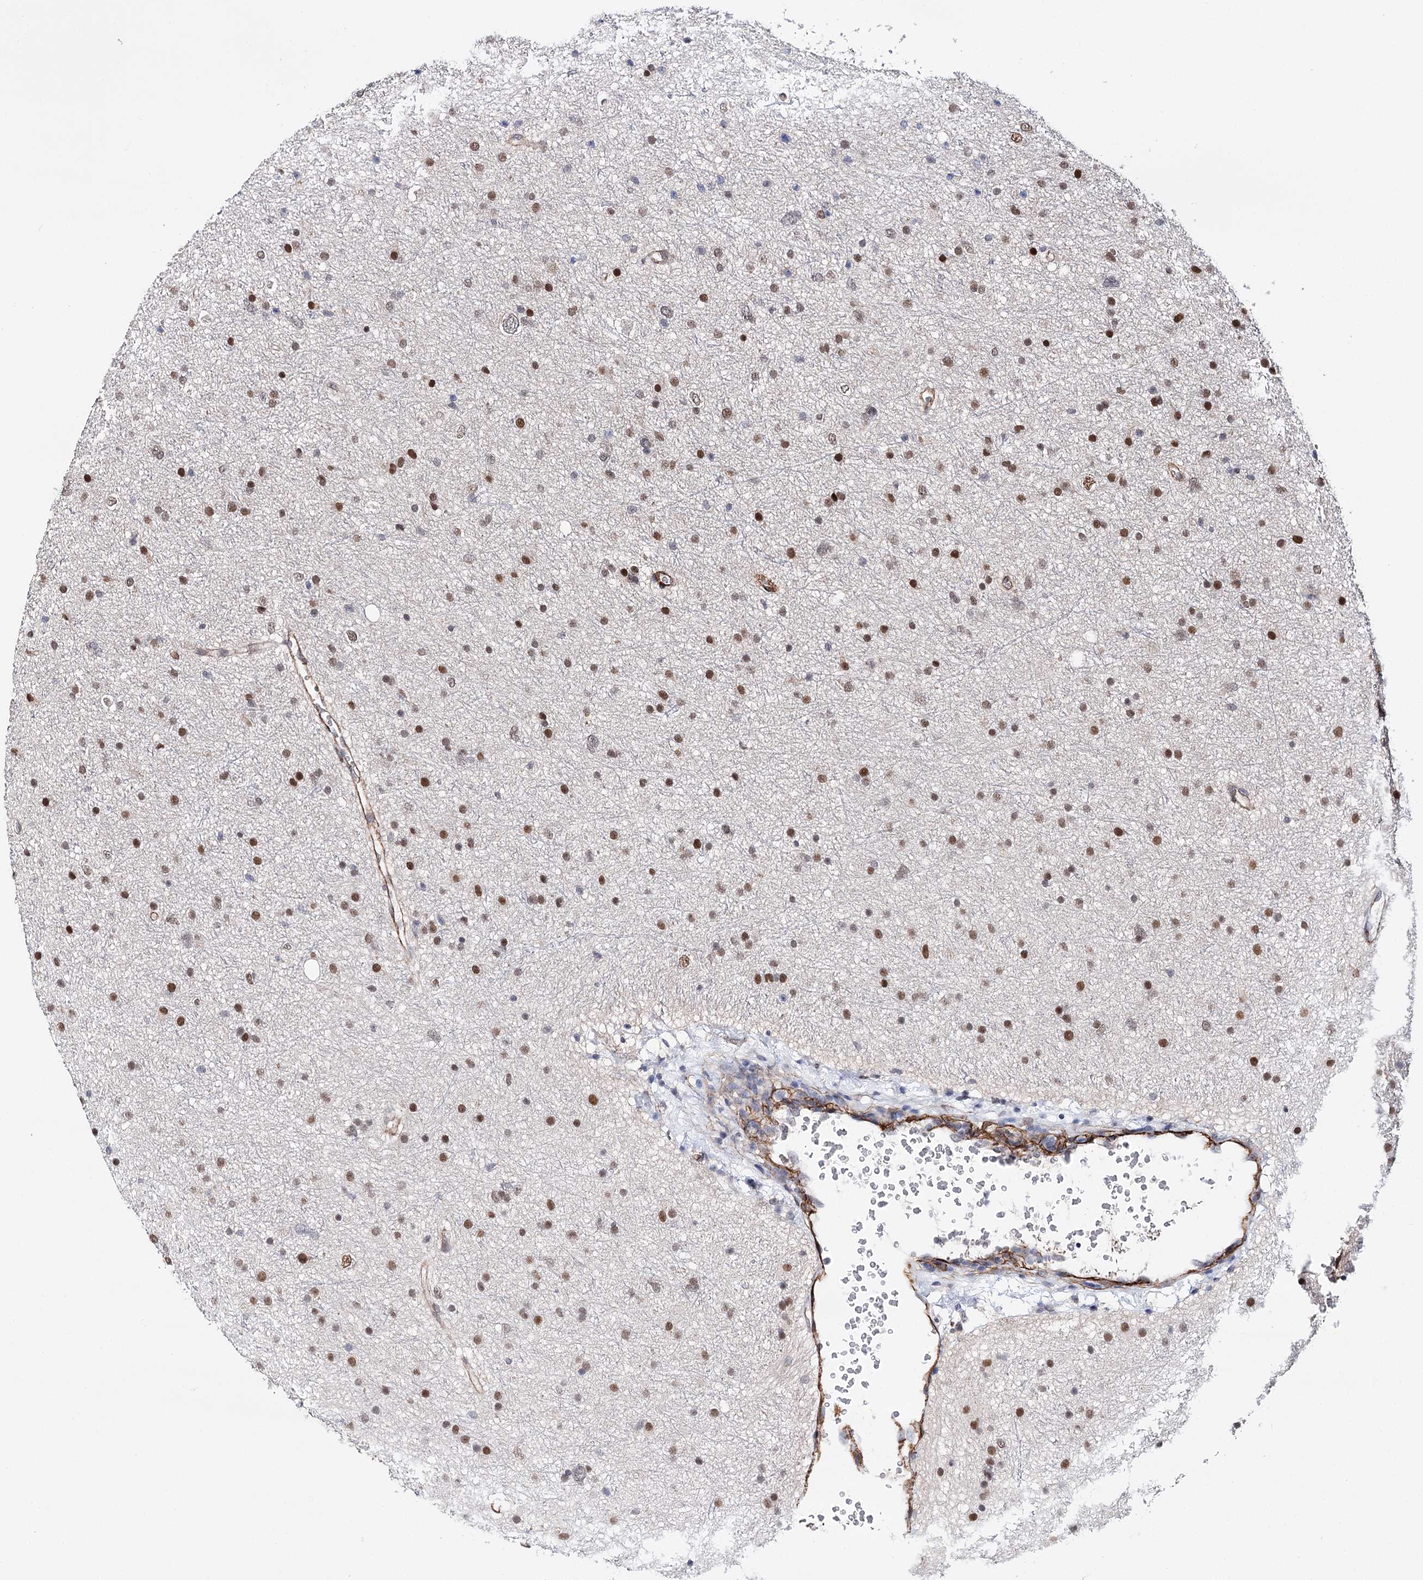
{"staining": {"intensity": "moderate", "quantity": ">75%", "location": "nuclear"}, "tissue": "glioma", "cell_type": "Tumor cells", "image_type": "cancer", "snomed": [{"axis": "morphology", "description": "Glioma, malignant, Low grade"}, {"axis": "topography", "description": "Cerebral cortex"}], "caption": "Immunohistochemical staining of glioma reveals medium levels of moderate nuclear expression in about >75% of tumor cells.", "gene": "CFAP46", "patient": {"sex": "female", "age": 39}}